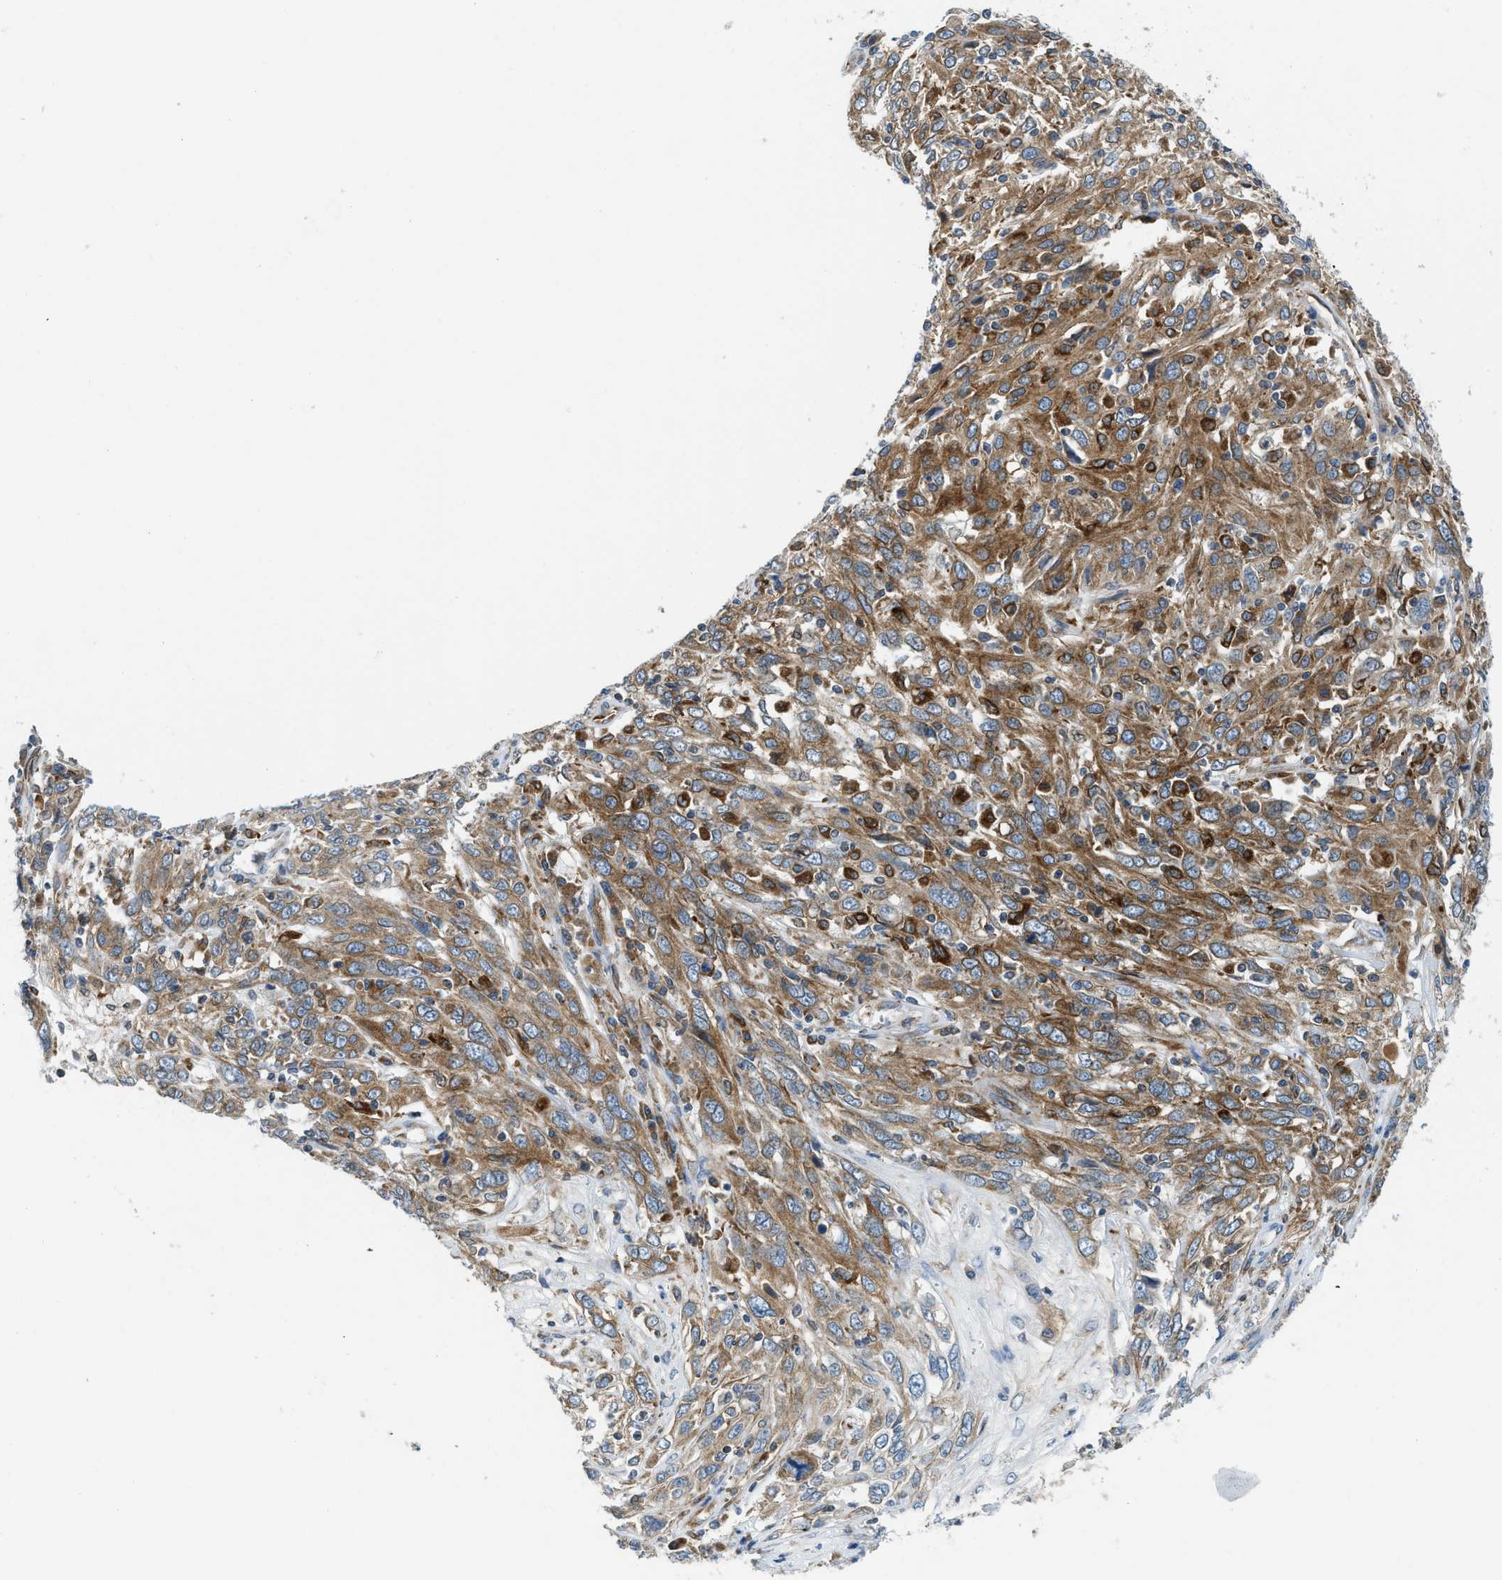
{"staining": {"intensity": "moderate", "quantity": ">75%", "location": "cytoplasmic/membranous"}, "tissue": "cervical cancer", "cell_type": "Tumor cells", "image_type": "cancer", "snomed": [{"axis": "morphology", "description": "Squamous cell carcinoma, NOS"}, {"axis": "topography", "description": "Cervix"}], "caption": "Protein expression analysis of human squamous cell carcinoma (cervical) reveals moderate cytoplasmic/membranous expression in about >75% of tumor cells.", "gene": "BCAP31", "patient": {"sex": "female", "age": 46}}